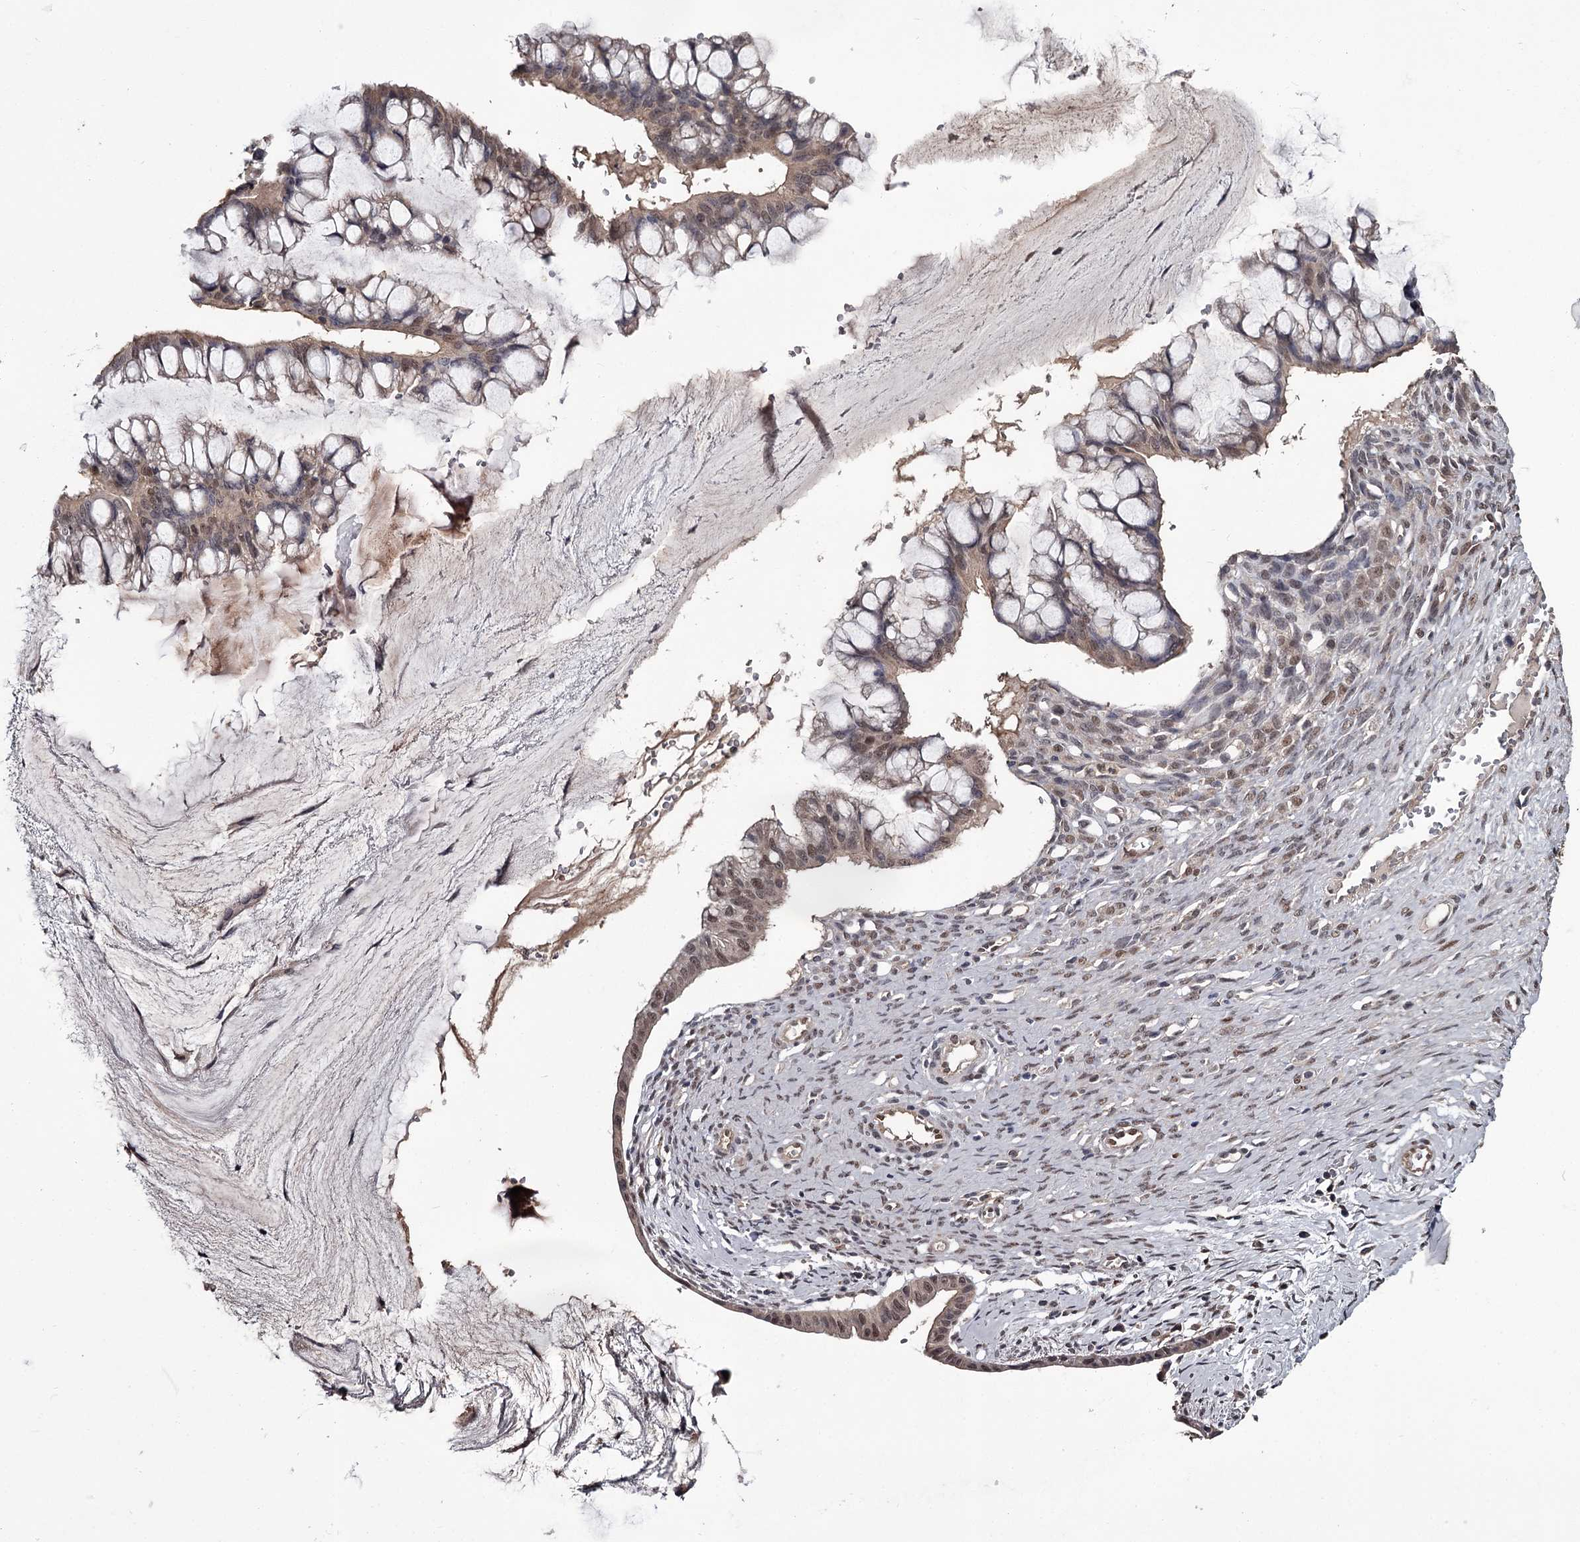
{"staining": {"intensity": "moderate", "quantity": ">75%", "location": "cytoplasmic/membranous,nuclear"}, "tissue": "ovarian cancer", "cell_type": "Tumor cells", "image_type": "cancer", "snomed": [{"axis": "morphology", "description": "Cystadenocarcinoma, mucinous, NOS"}, {"axis": "topography", "description": "Ovary"}], "caption": "IHC staining of ovarian cancer, which reveals medium levels of moderate cytoplasmic/membranous and nuclear positivity in about >75% of tumor cells indicating moderate cytoplasmic/membranous and nuclear protein expression. The staining was performed using DAB (3,3'-diaminobenzidine) (brown) for protein detection and nuclei were counterstained in hematoxylin (blue).", "gene": "PRPF40B", "patient": {"sex": "female", "age": 73}}